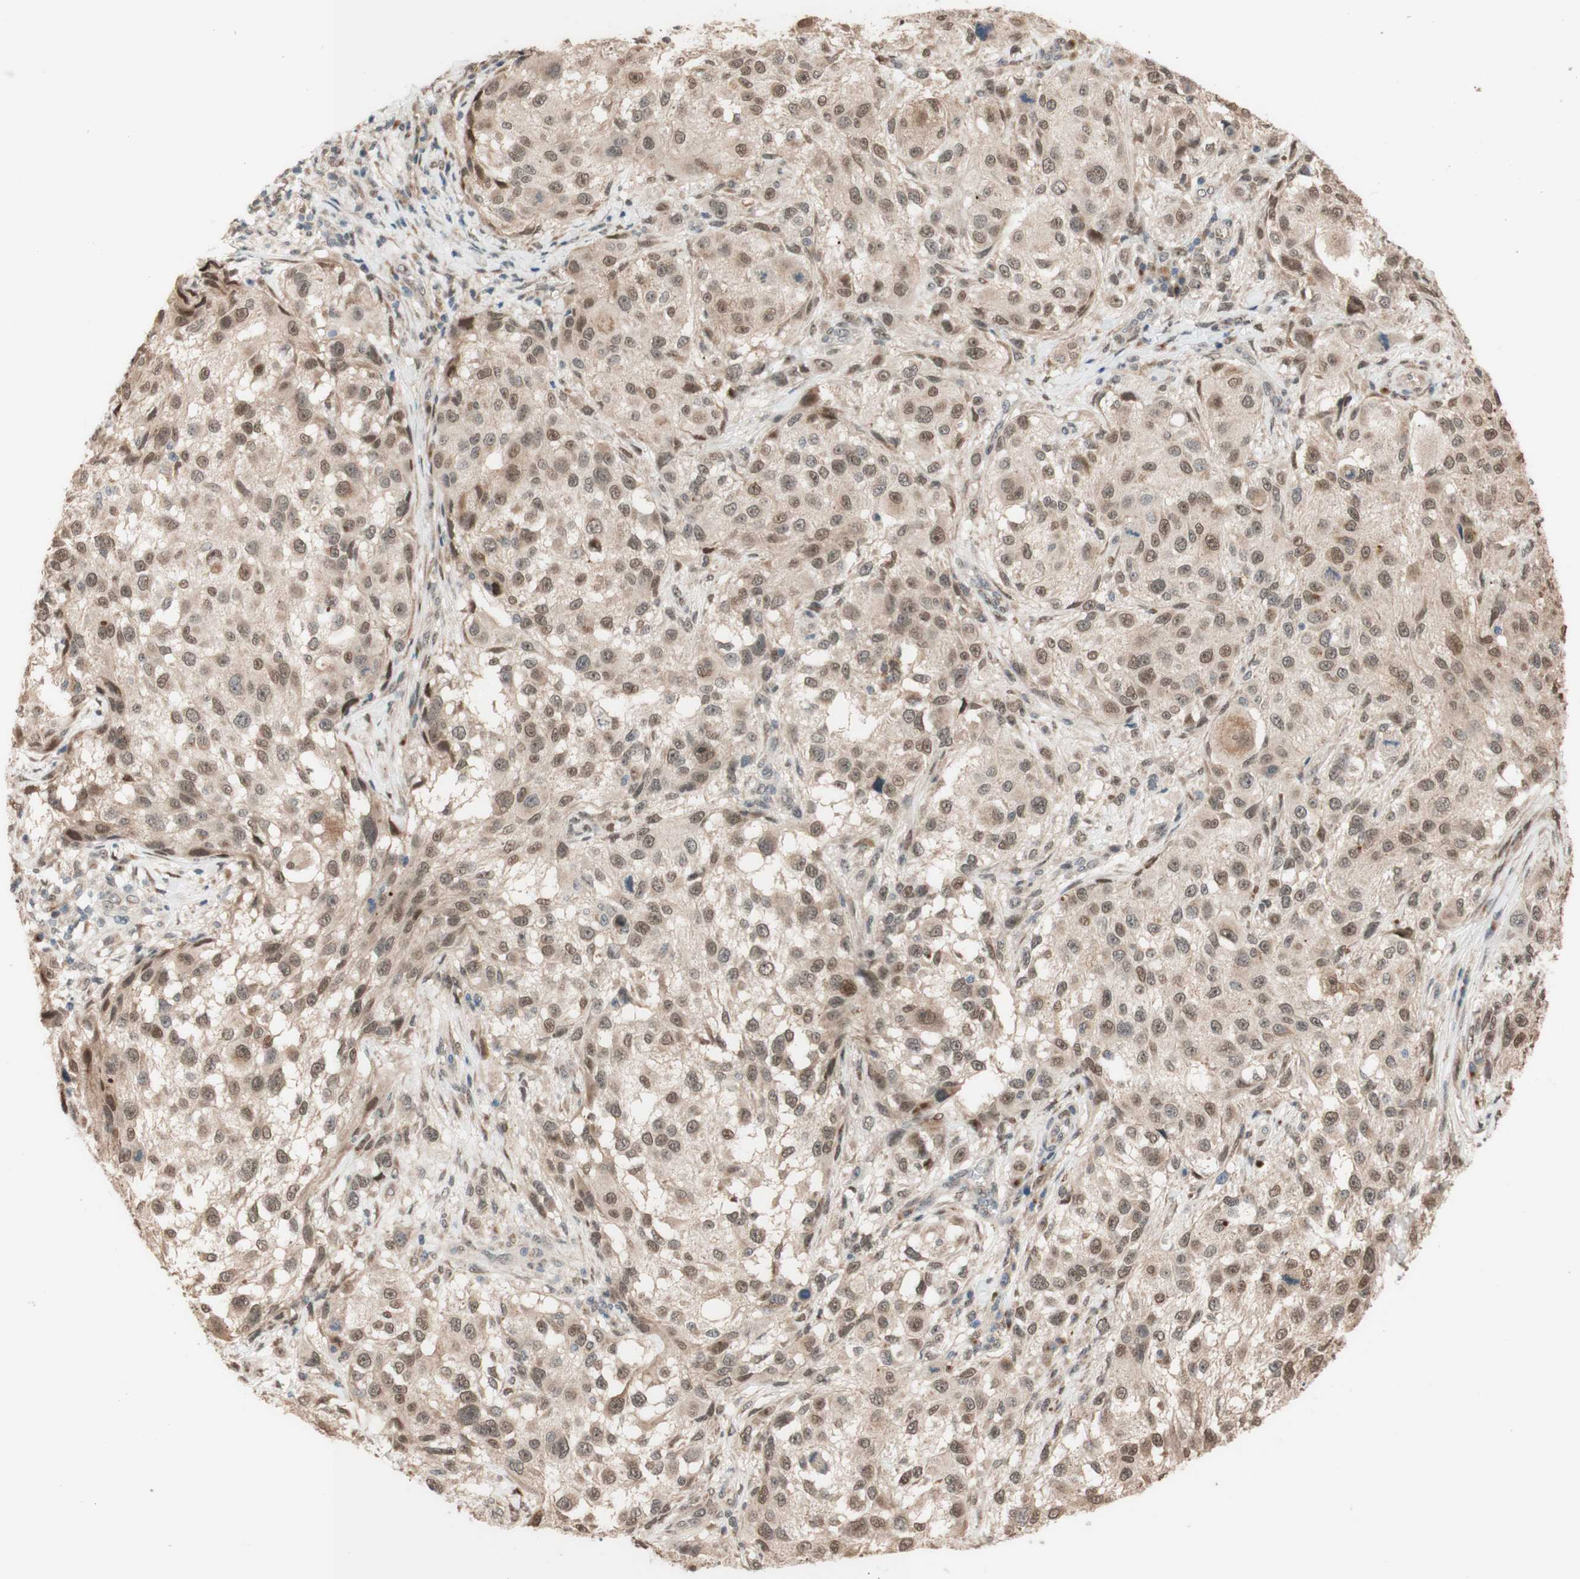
{"staining": {"intensity": "weak", "quantity": "<25%", "location": "nuclear"}, "tissue": "melanoma", "cell_type": "Tumor cells", "image_type": "cancer", "snomed": [{"axis": "morphology", "description": "Necrosis, NOS"}, {"axis": "morphology", "description": "Malignant melanoma, NOS"}, {"axis": "topography", "description": "Skin"}], "caption": "Immunohistochemistry micrograph of melanoma stained for a protein (brown), which exhibits no expression in tumor cells. (Brightfield microscopy of DAB (3,3'-diaminobenzidine) immunohistochemistry (IHC) at high magnification).", "gene": "CCNC", "patient": {"sex": "female", "age": 87}}